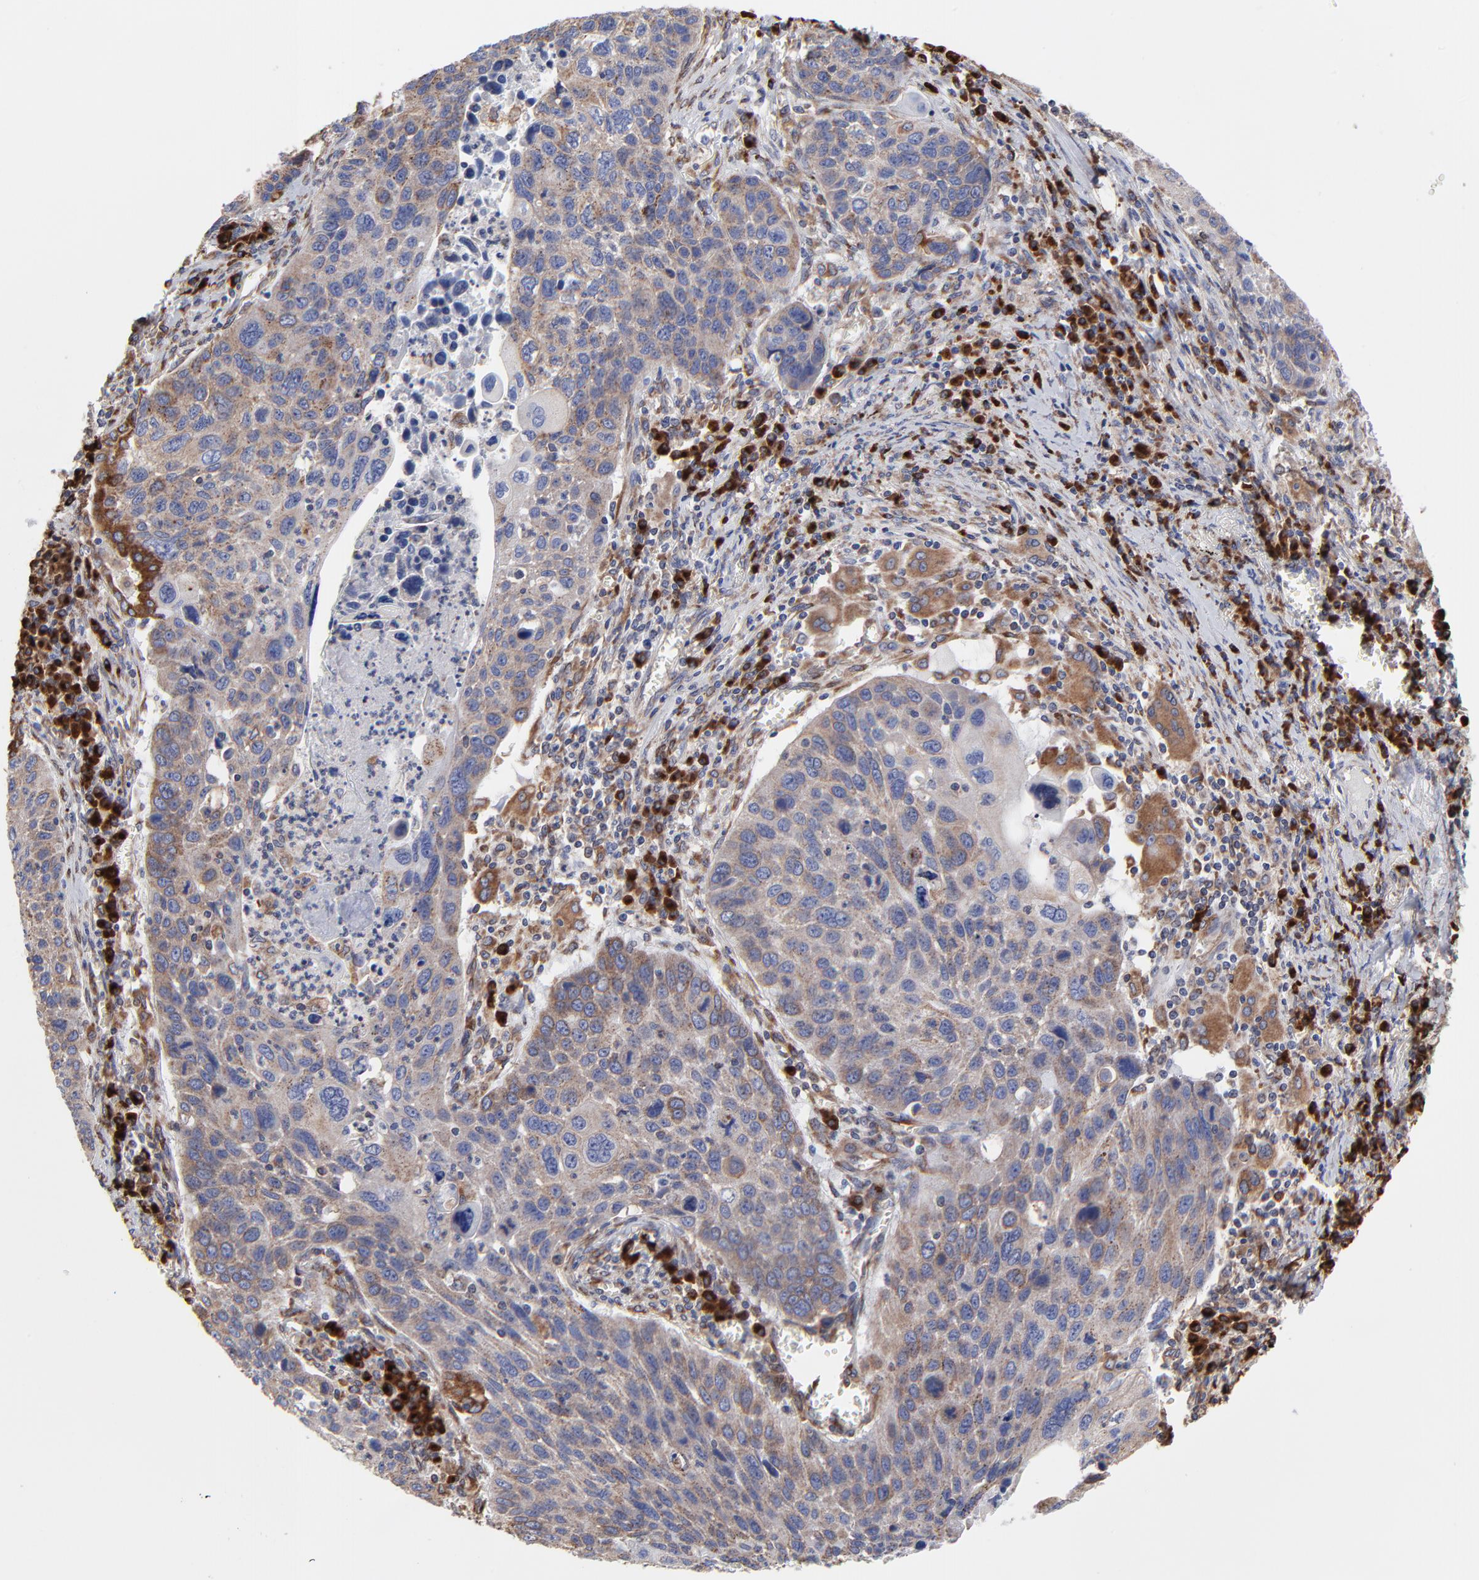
{"staining": {"intensity": "moderate", "quantity": "25%-75%", "location": "cytoplasmic/membranous"}, "tissue": "lung cancer", "cell_type": "Tumor cells", "image_type": "cancer", "snomed": [{"axis": "morphology", "description": "Squamous cell carcinoma, NOS"}, {"axis": "topography", "description": "Lung"}], "caption": "The photomicrograph shows immunohistochemical staining of lung squamous cell carcinoma. There is moderate cytoplasmic/membranous positivity is identified in approximately 25%-75% of tumor cells. Using DAB (3,3'-diaminobenzidine) (brown) and hematoxylin (blue) stains, captured at high magnification using brightfield microscopy.", "gene": "LMAN1", "patient": {"sex": "male", "age": 68}}